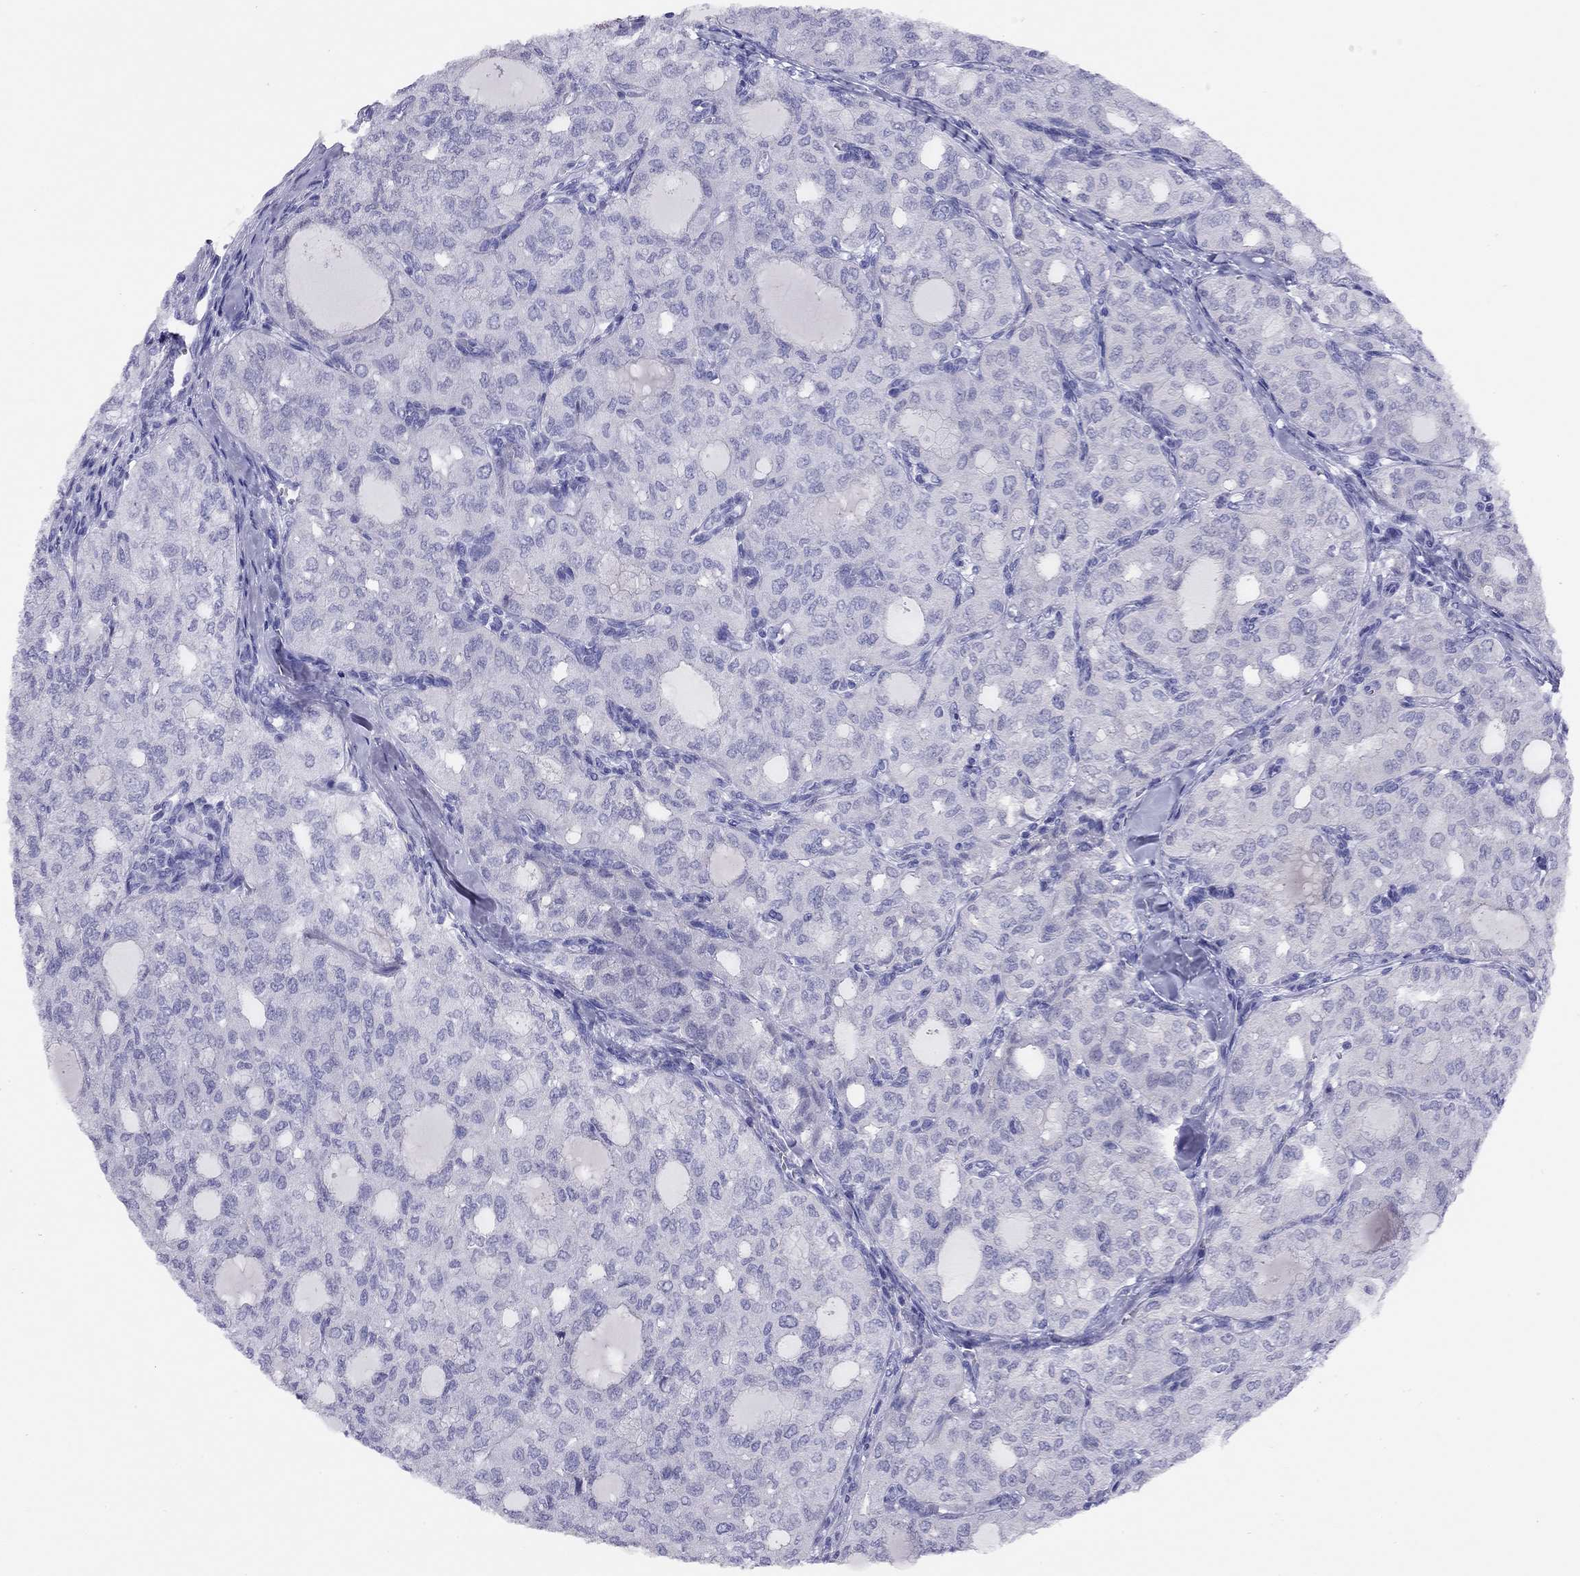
{"staining": {"intensity": "negative", "quantity": "none", "location": "none"}, "tissue": "thyroid cancer", "cell_type": "Tumor cells", "image_type": "cancer", "snomed": [{"axis": "morphology", "description": "Follicular adenoma carcinoma, NOS"}, {"axis": "topography", "description": "Thyroid gland"}], "caption": "Photomicrograph shows no significant protein positivity in tumor cells of follicular adenoma carcinoma (thyroid).", "gene": "LRIT2", "patient": {"sex": "male", "age": 75}}